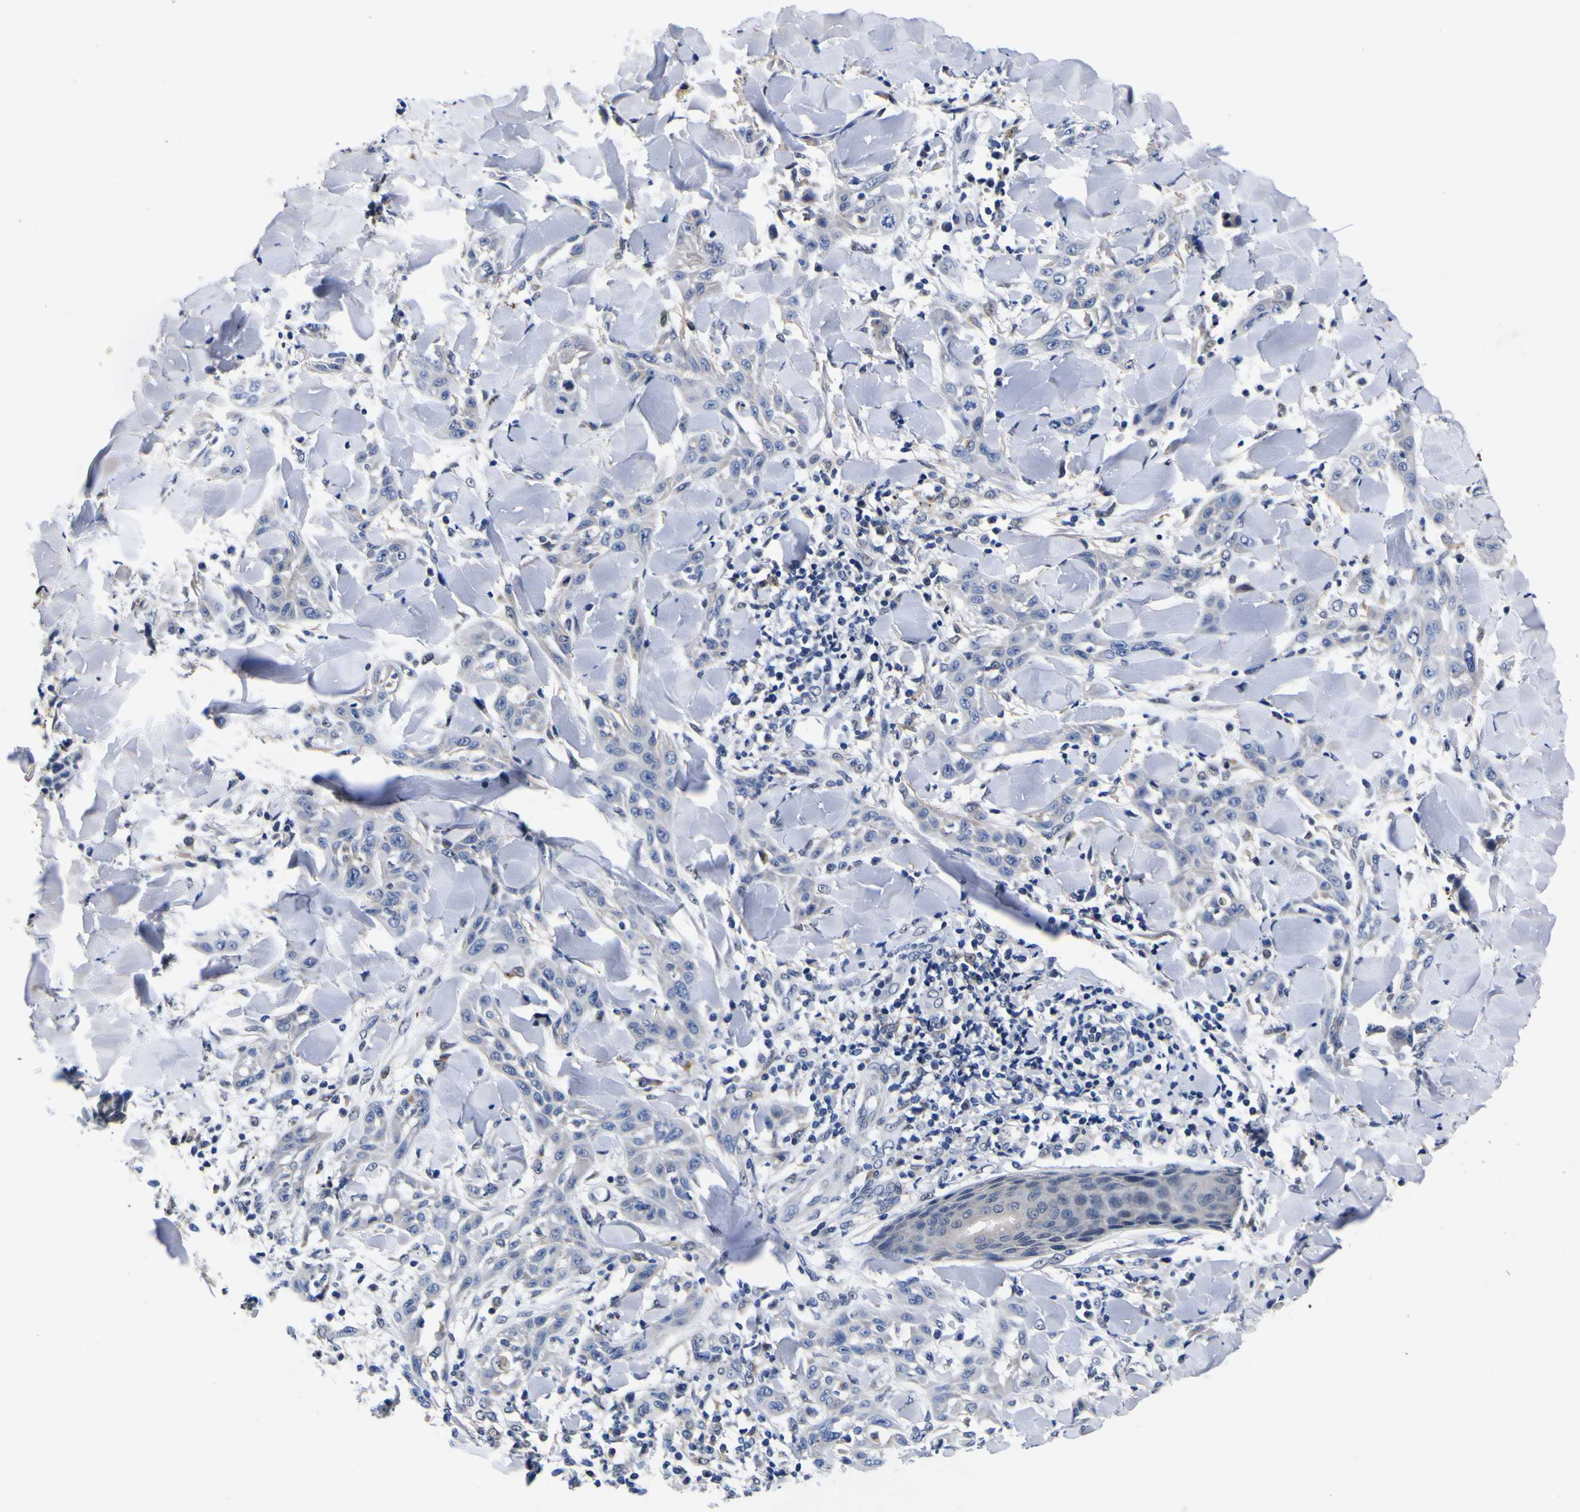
{"staining": {"intensity": "negative", "quantity": "none", "location": "none"}, "tissue": "skin cancer", "cell_type": "Tumor cells", "image_type": "cancer", "snomed": [{"axis": "morphology", "description": "Squamous cell carcinoma, NOS"}, {"axis": "topography", "description": "Skin"}], "caption": "Histopathology image shows no protein expression in tumor cells of squamous cell carcinoma (skin) tissue.", "gene": "IGFLR1", "patient": {"sex": "male", "age": 24}}